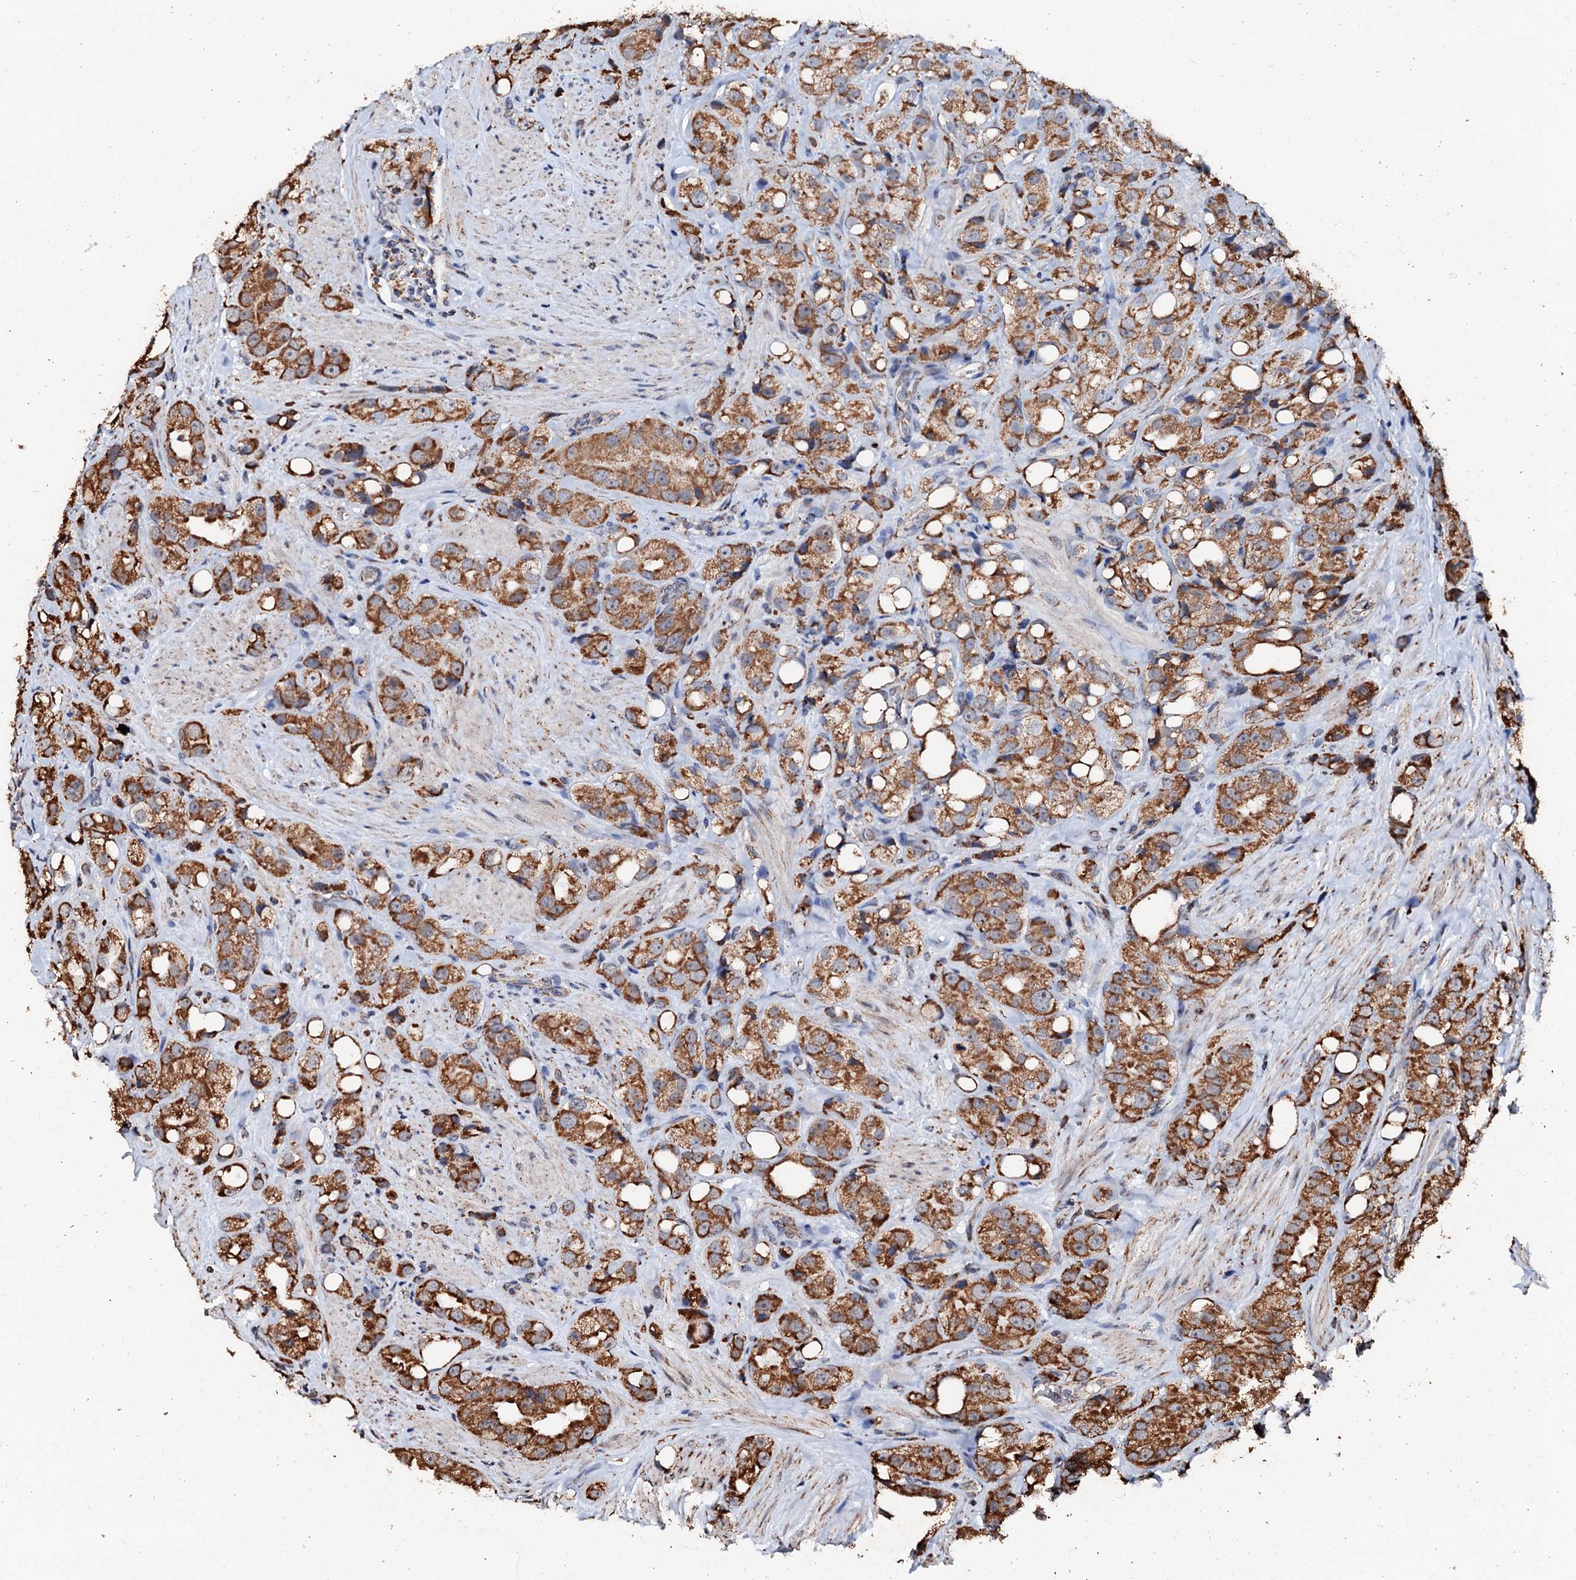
{"staining": {"intensity": "strong", "quantity": ">75%", "location": "cytoplasmic/membranous"}, "tissue": "prostate cancer", "cell_type": "Tumor cells", "image_type": "cancer", "snomed": [{"axis": "morphology", "description": "Adenocarcinoma, NOS"}, {"axis": "topography", "description": "Prostate"}], "caption": "High-magnification brightfield microscopy of prostate cancer stained with DAB (brown) and counterstained with hematoxylin (blue). tumor cells exhibit strong cytoplasmic/membranous positivity is present in approximately>75% of cells.", "gene": "SECISBP2L", "patient": {"sex": "male", "age": 79}}